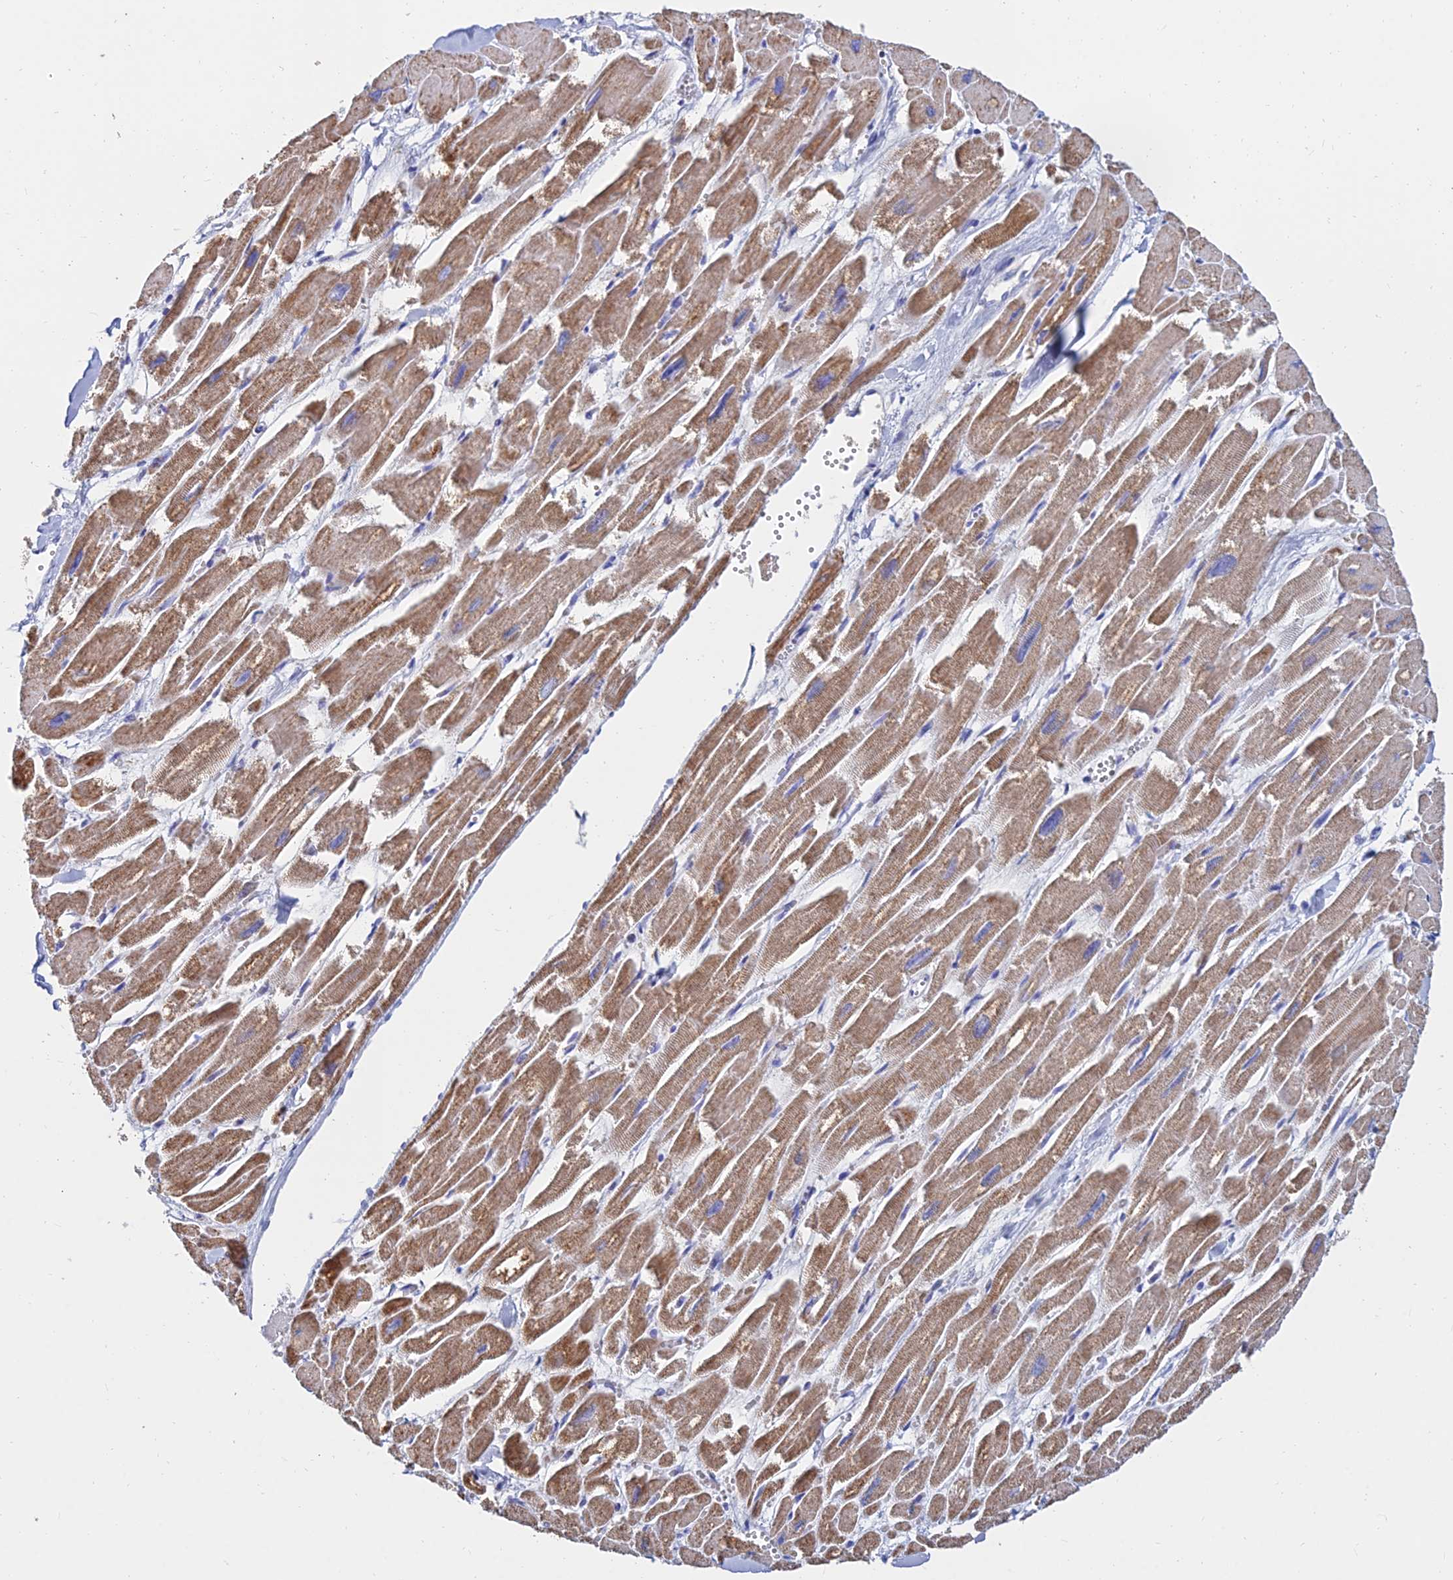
{"staining": {"intensity": "moderate", "quantity": ">75%", "location": "cytoplasmic/membranous"}, "tissue": "heart muscle", "cell_type": "Cardiomyocytes", "image_type": "normal", "snomed": [{"axis": "morphology", "description": "Normal tissue, NOS"}, {"axis": "topography", "description": "Heart"}], "caption": "Normal heart muscle exhibits moderate cytoplasmic/membranous staining in approximately >75% of cardiomyocytes (DAB (3,3'-diaminobenzidine) = brown stain, brightfield microscopy at high magnification)..", "gene": "MGST1", "patient": {"sex": "male", "age": 54}}